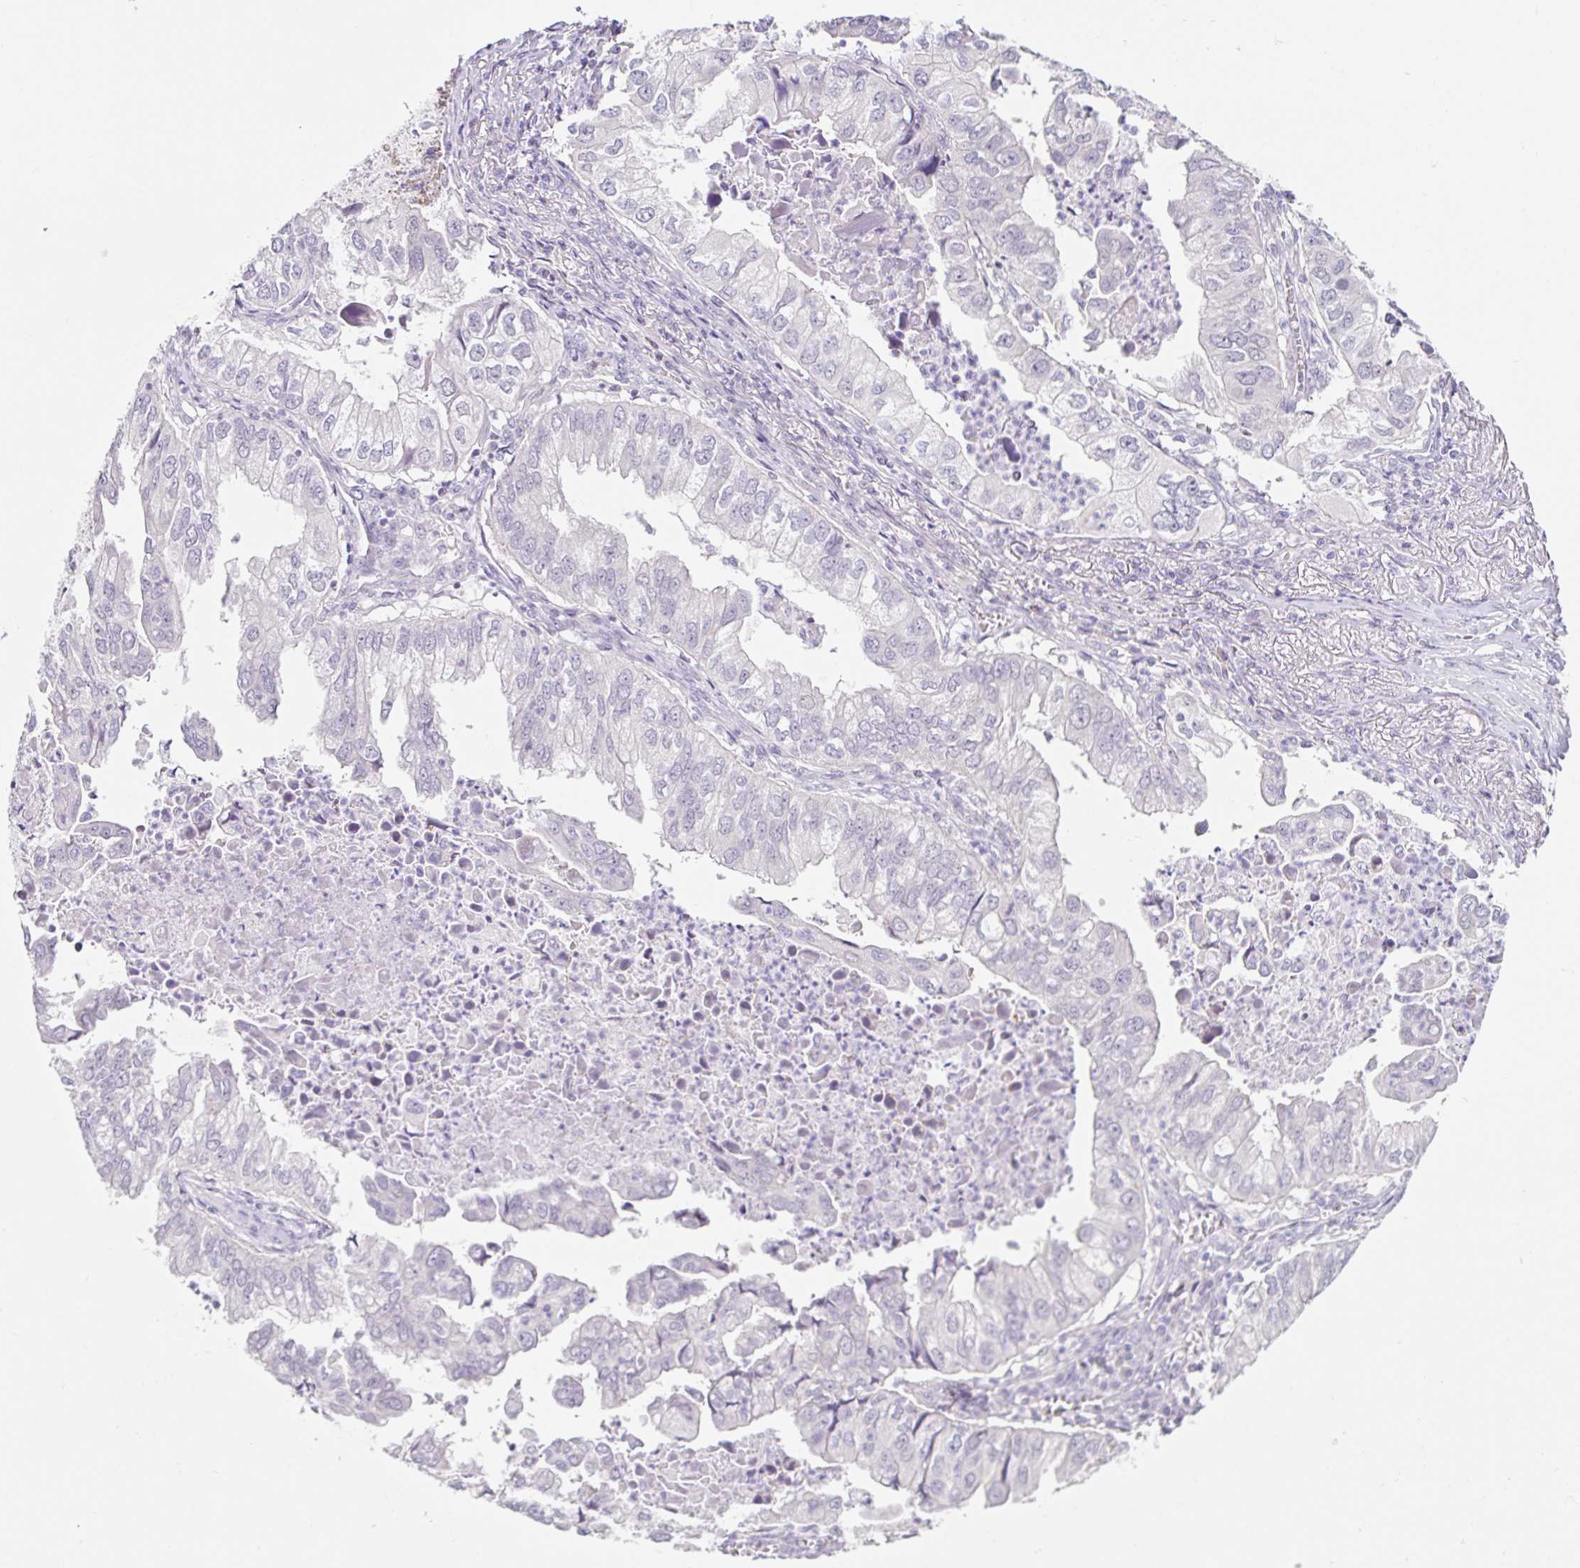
{"staining": {"intensity": "negative", "quantity": "none", "location": "none"}, "tissue": "lung cancer", "cell_type": "Tumor cells", "image_type": "cancer", "snomed": [{"axis": "morphology", "description": "Adenocarcinoma, NOS"}, {"axis": "topography", "description": "Lung"}], "caption": "DAB immunohistochemical staining of human lung adenocarcinoma displays no significant positivity in tumor cells.", "gene": "DCAF17", "patient": {"sex": "male", "age": 48}}